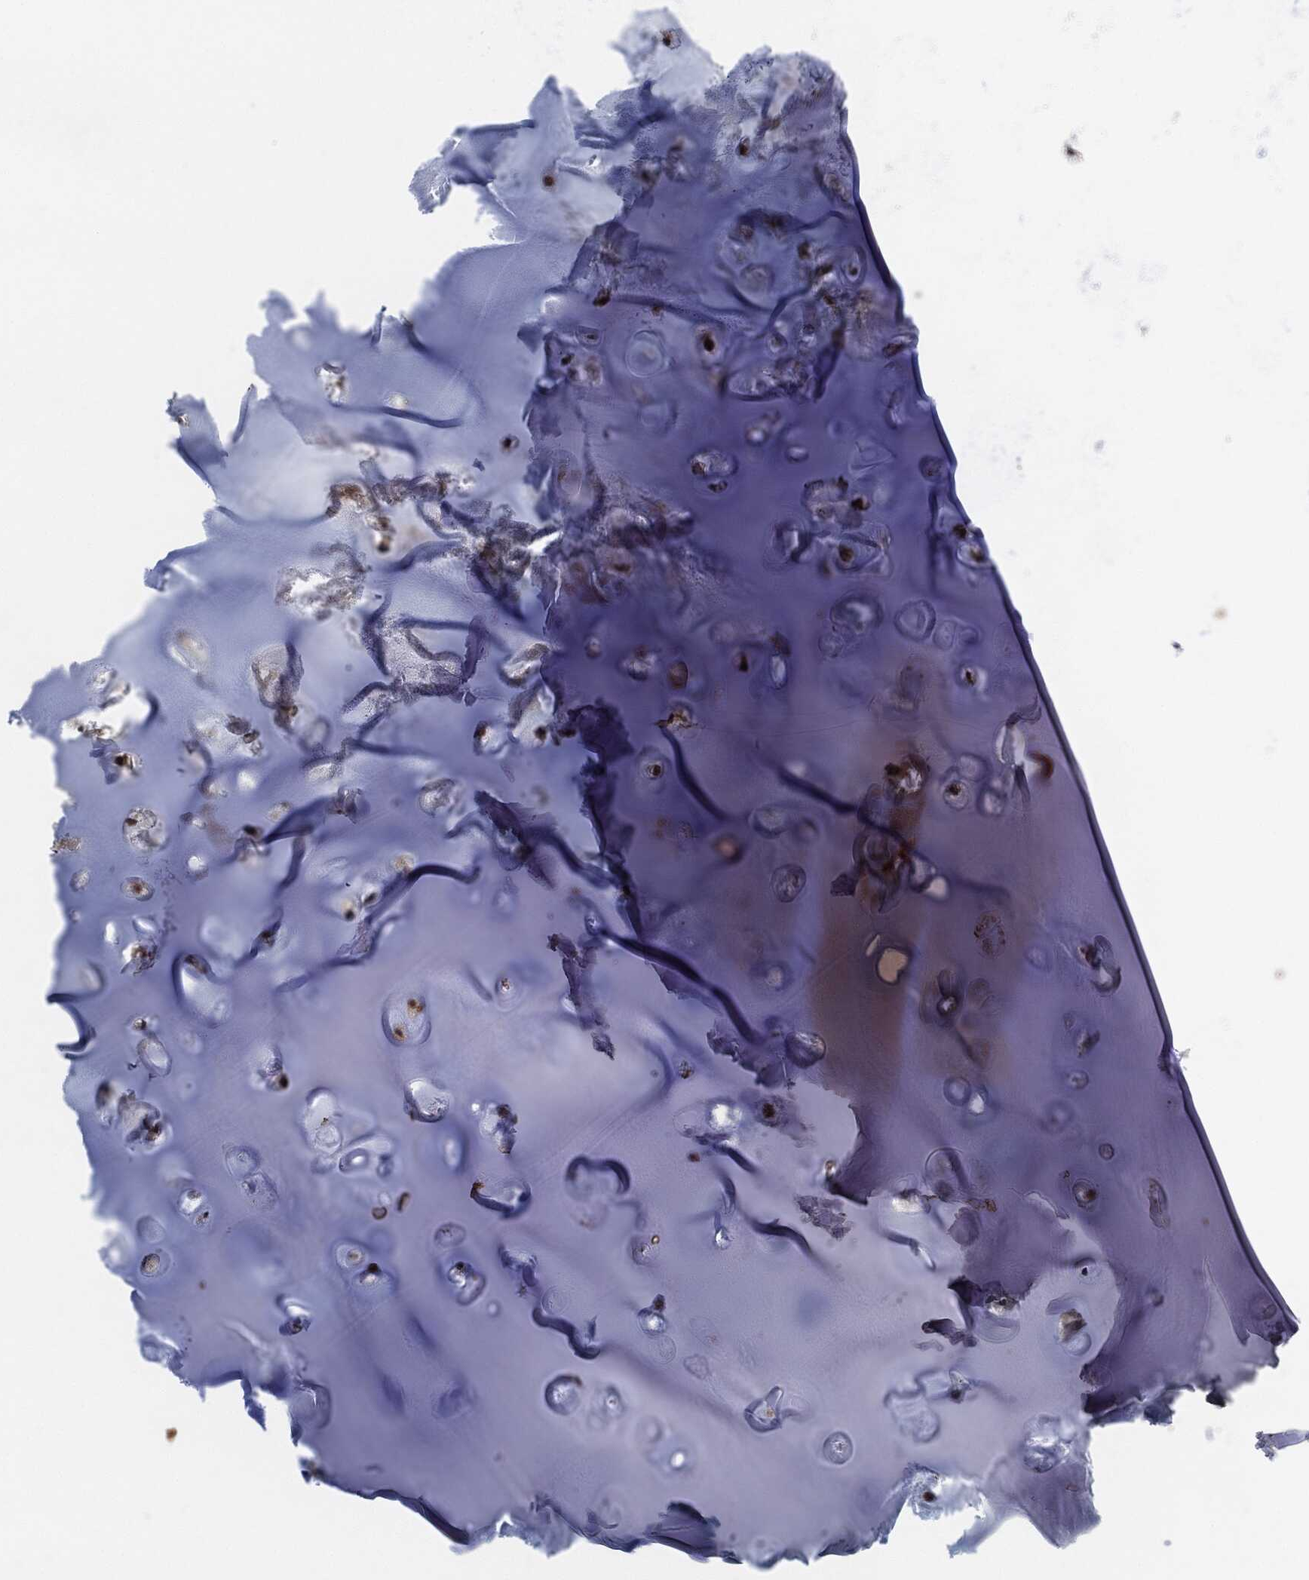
{"staining": {"intensity": "moderate", "quantity": "25%-75%", "location": "cytoplasmic/membranous"}, "tissue": "adipose tissue", "cell_type": "Adipocytes", "image_type": "normal", "snomed": [{"axis": "morphology", "description": "Normal tissue, NOS"}, {"axis": "topography", "description": "Cartilage tissue"}], "caption": "Immunohistochemical staining of unremarkable human adipose tissue reveals medium levels of moderate cytoplasmic/membranous staining in approximately 25%-75% of adipocytes.", "gene": "MLST8", "patient": {"sex": "male", "age": 81}}